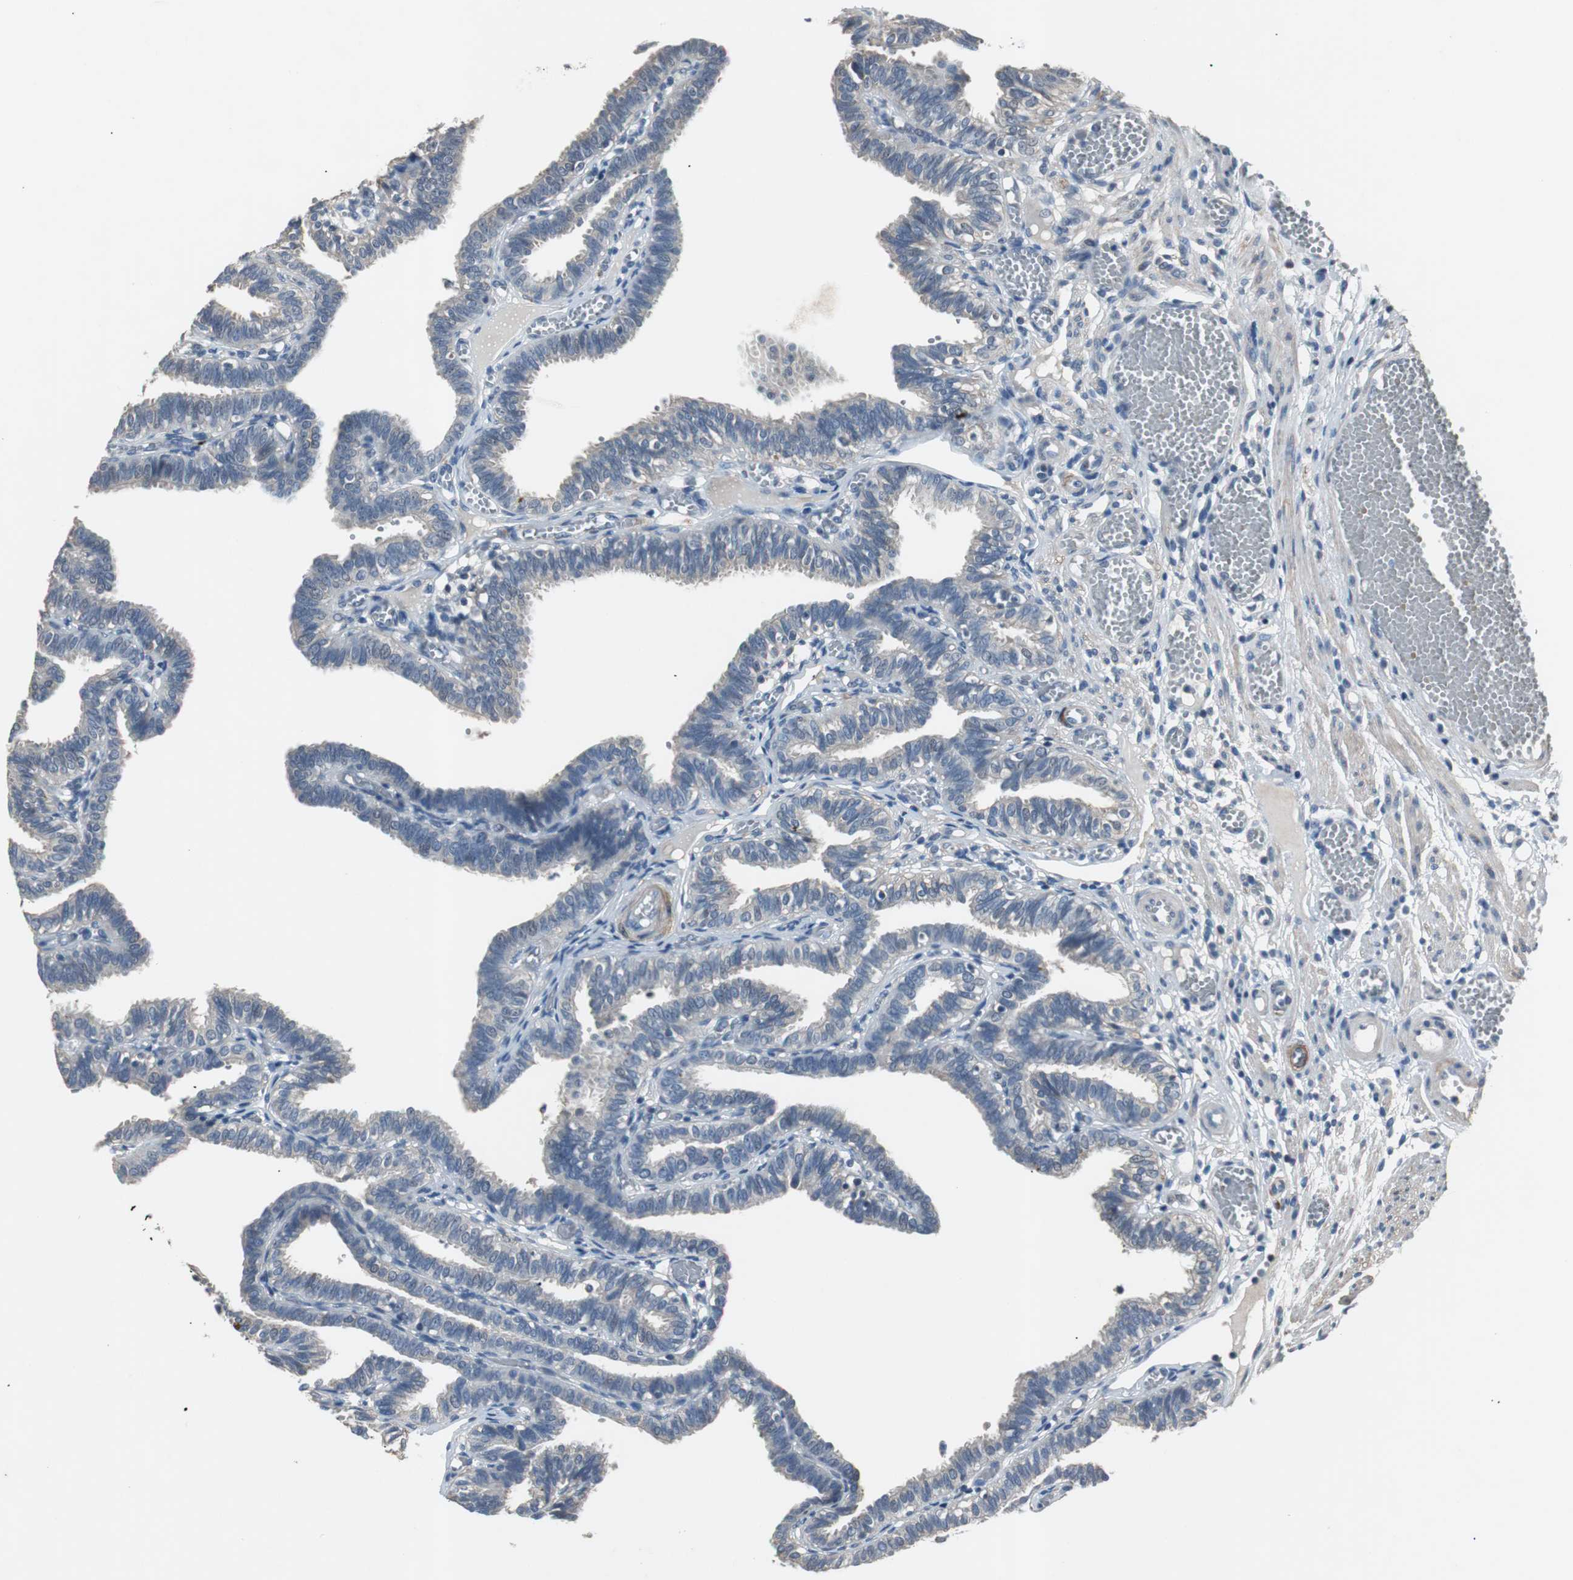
{"staining": {"intensity": "weak", "quantity": "25%-75%", "location": "cytoplasmic/membranous"}, "tissue": "fallopian tube", "cell_type": "Glandular cells", "image_type": "normal", "snomed": [{"axis": "morphology", "description": "Normal tissue, NOS"}, {"axis": "topography", "description": "Fallopian tube"}], "caption": "Protein staining exhibits weak cytoplasmic/membranous expression in about 25%-75% of glandular cells in normal fallopian tube.", "gene": "PCYT1B", "patient": {"sex": "female", "age": 29}}